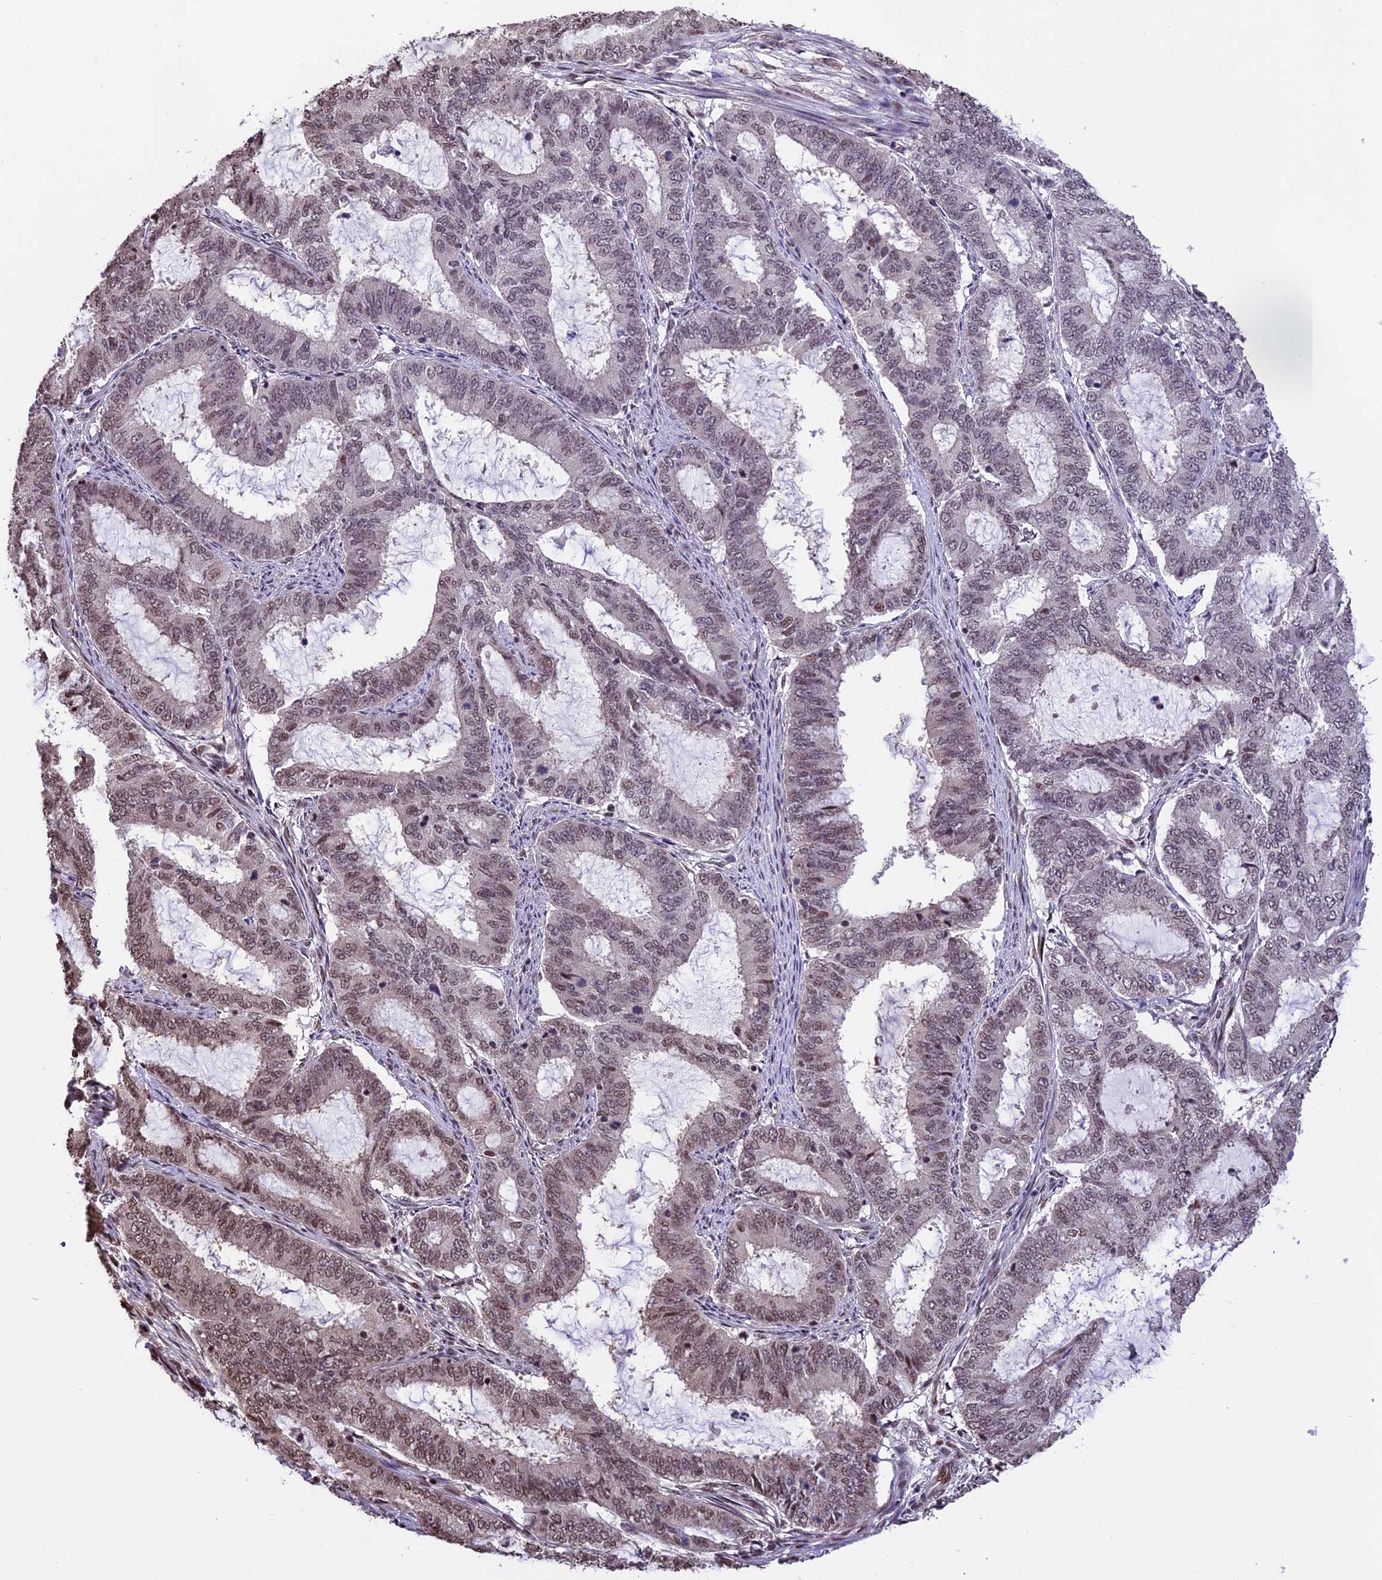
{"staining": {"intensity": "moderate", "quantity": ">75%", "location": "nuclear"}, "tissue": "endometrial cancer", "cell_type": "Tumor cells", "image_type": "cancer", "snomed": [{"axis": "morphology", "description": "Adenocarcinoma, NOS"}, {"axis": "topography", "description": "Endometrium"}], "caption": "Endometrial cancer tissue demonstrates moderate nuclear staining in approximately >75% of tumor cells", "gene": "POLR3E", "patient": {"sex": "female", "age": 51}}